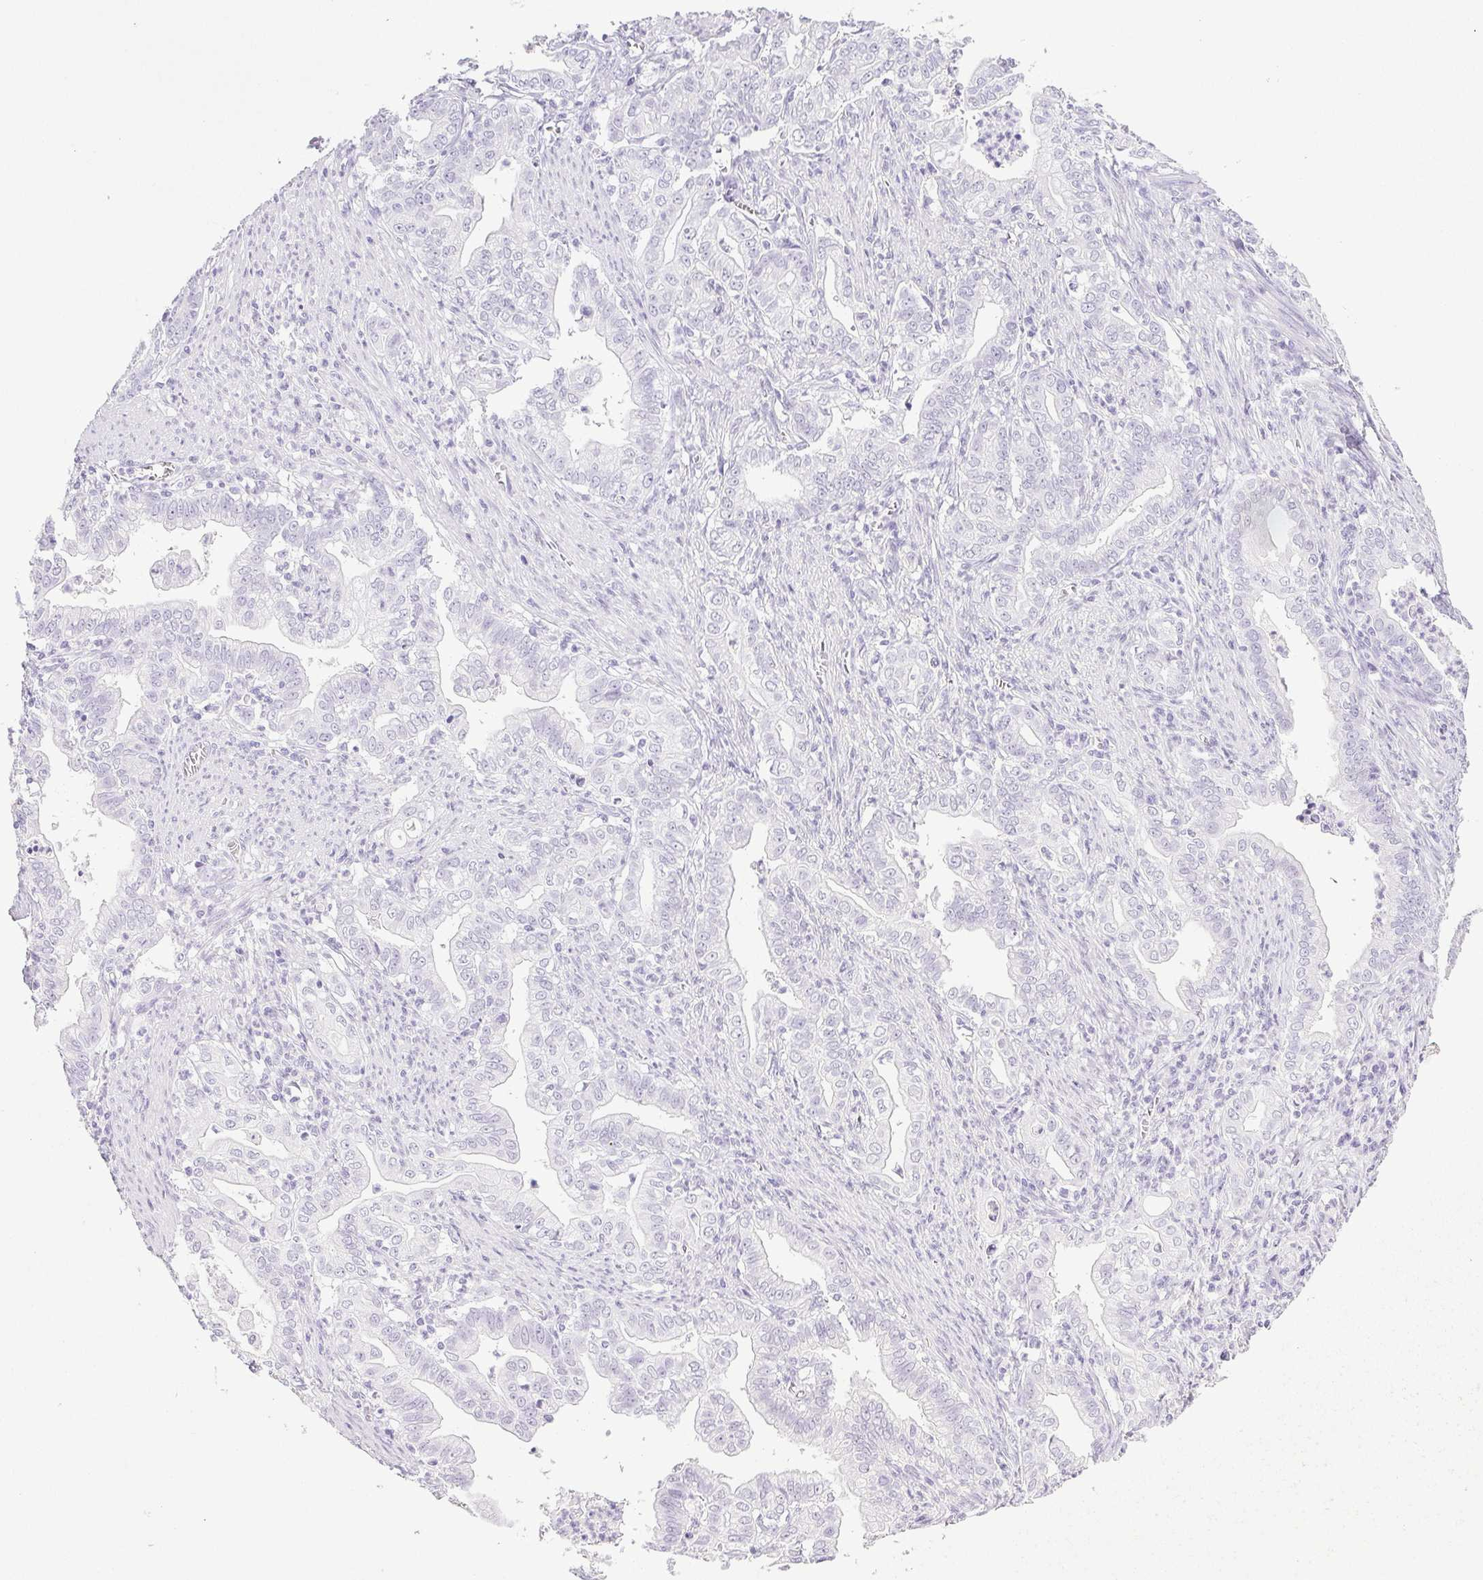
{"staining": {"intensity": "negative", "quantity": "none", "location": "none"}, "tissue": "stomach cancer", "cell_type": "Tumor cells", "image_type": "cancer", "snomed": [{"axis": "morphology", "description": "Adenocarcinoma, NOS"}, {"axis": "topography", "description": "Stomach, upper"}], "caption": "Tumor cells show no significant protein expression in adenocarcinoma (stomach).", "gene": "HLA-G", "patient": {"sex": "female", "age": 79}}